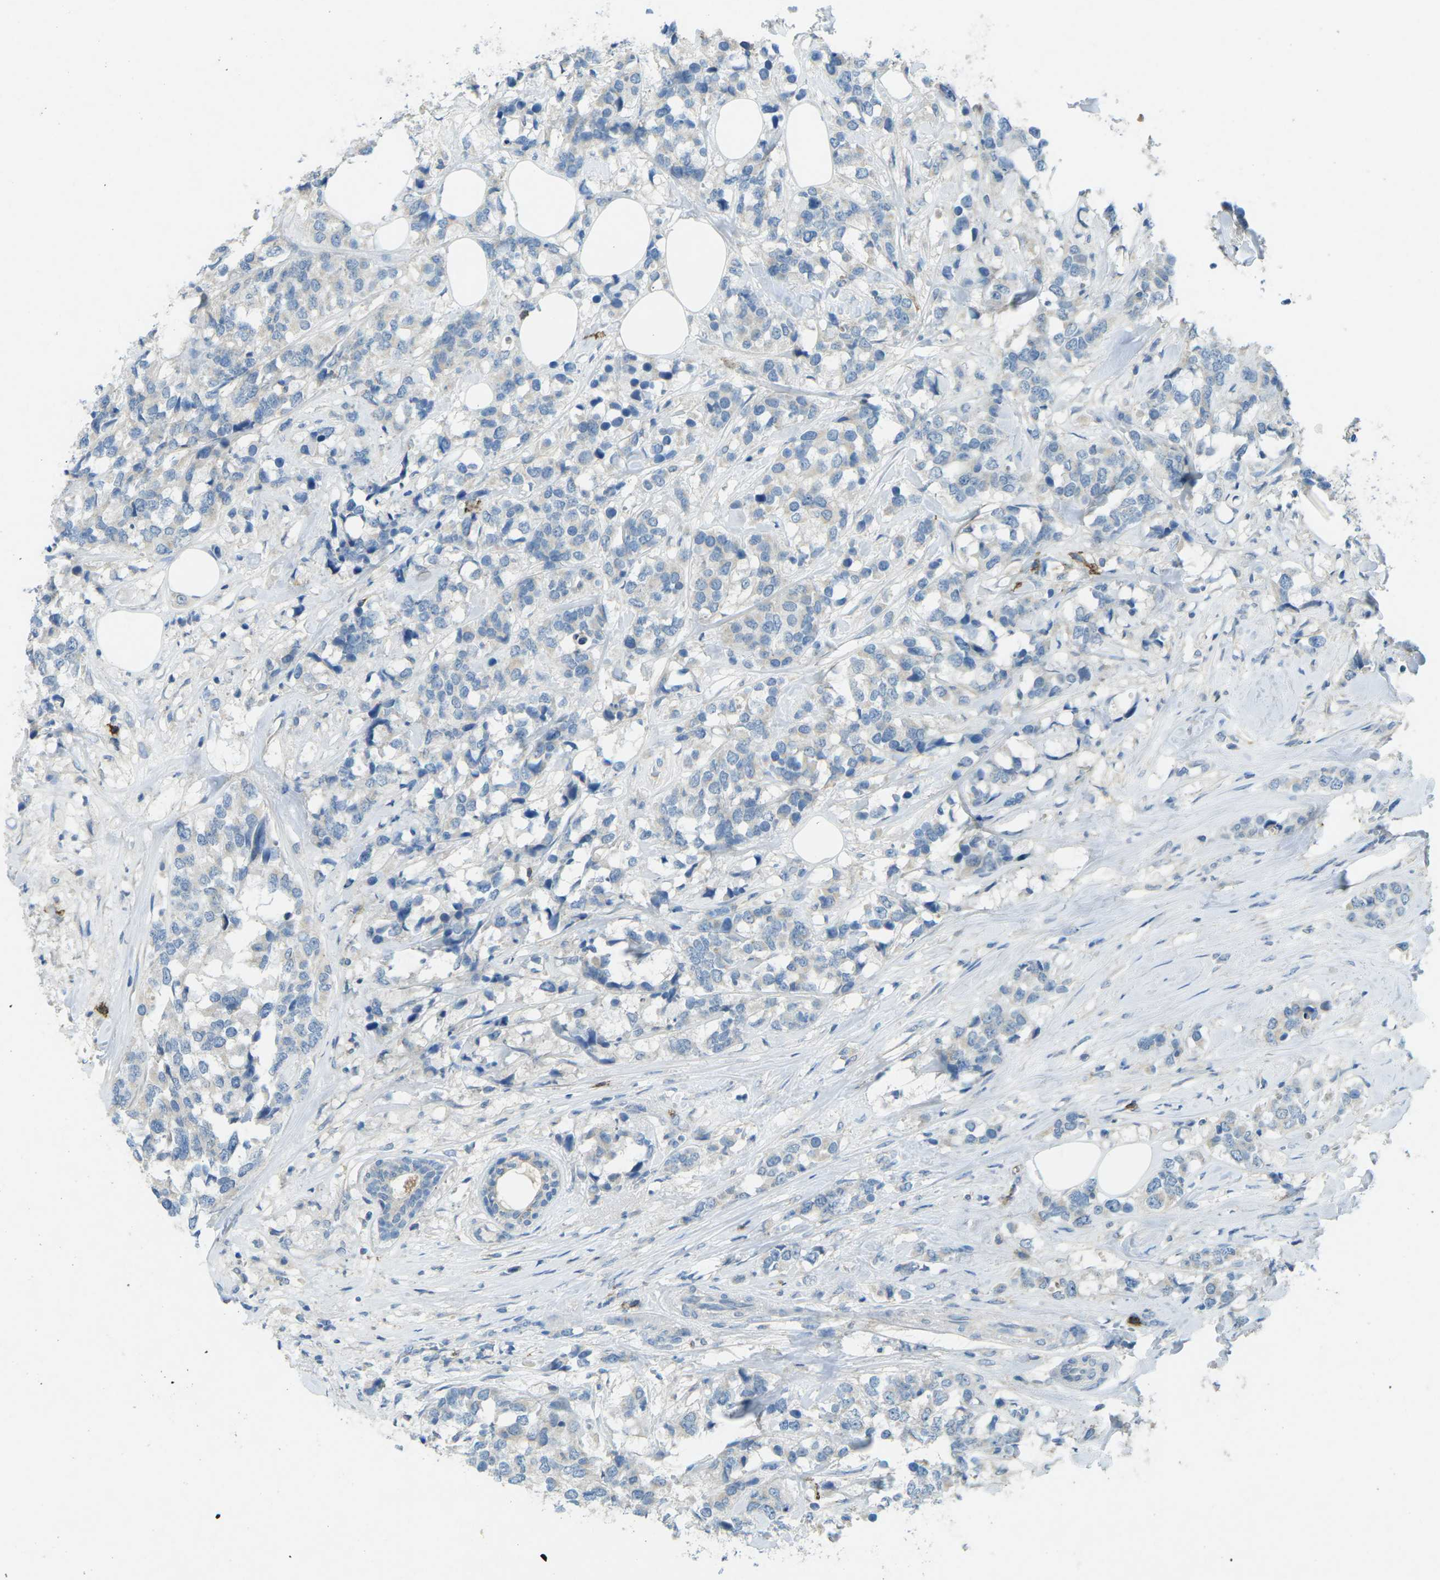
{"staining": {"intensity": "negative", "quantity": "none", "location": "none"}, "tissue": "breast cancer", "cell_type": "Tumor cells", "image_type": "cancer", "snomed": [{"axis": "morphology", "description": "Lobular carcinoma"}, {"axis": "topography", "description": "Breast"}], "caption": "DAB immunohistochemical staining of human breast cancer demonstrates no significant positivity in tumor cells.", "gene": "CD19", "patient": {"sex": "female", "age": 59}}